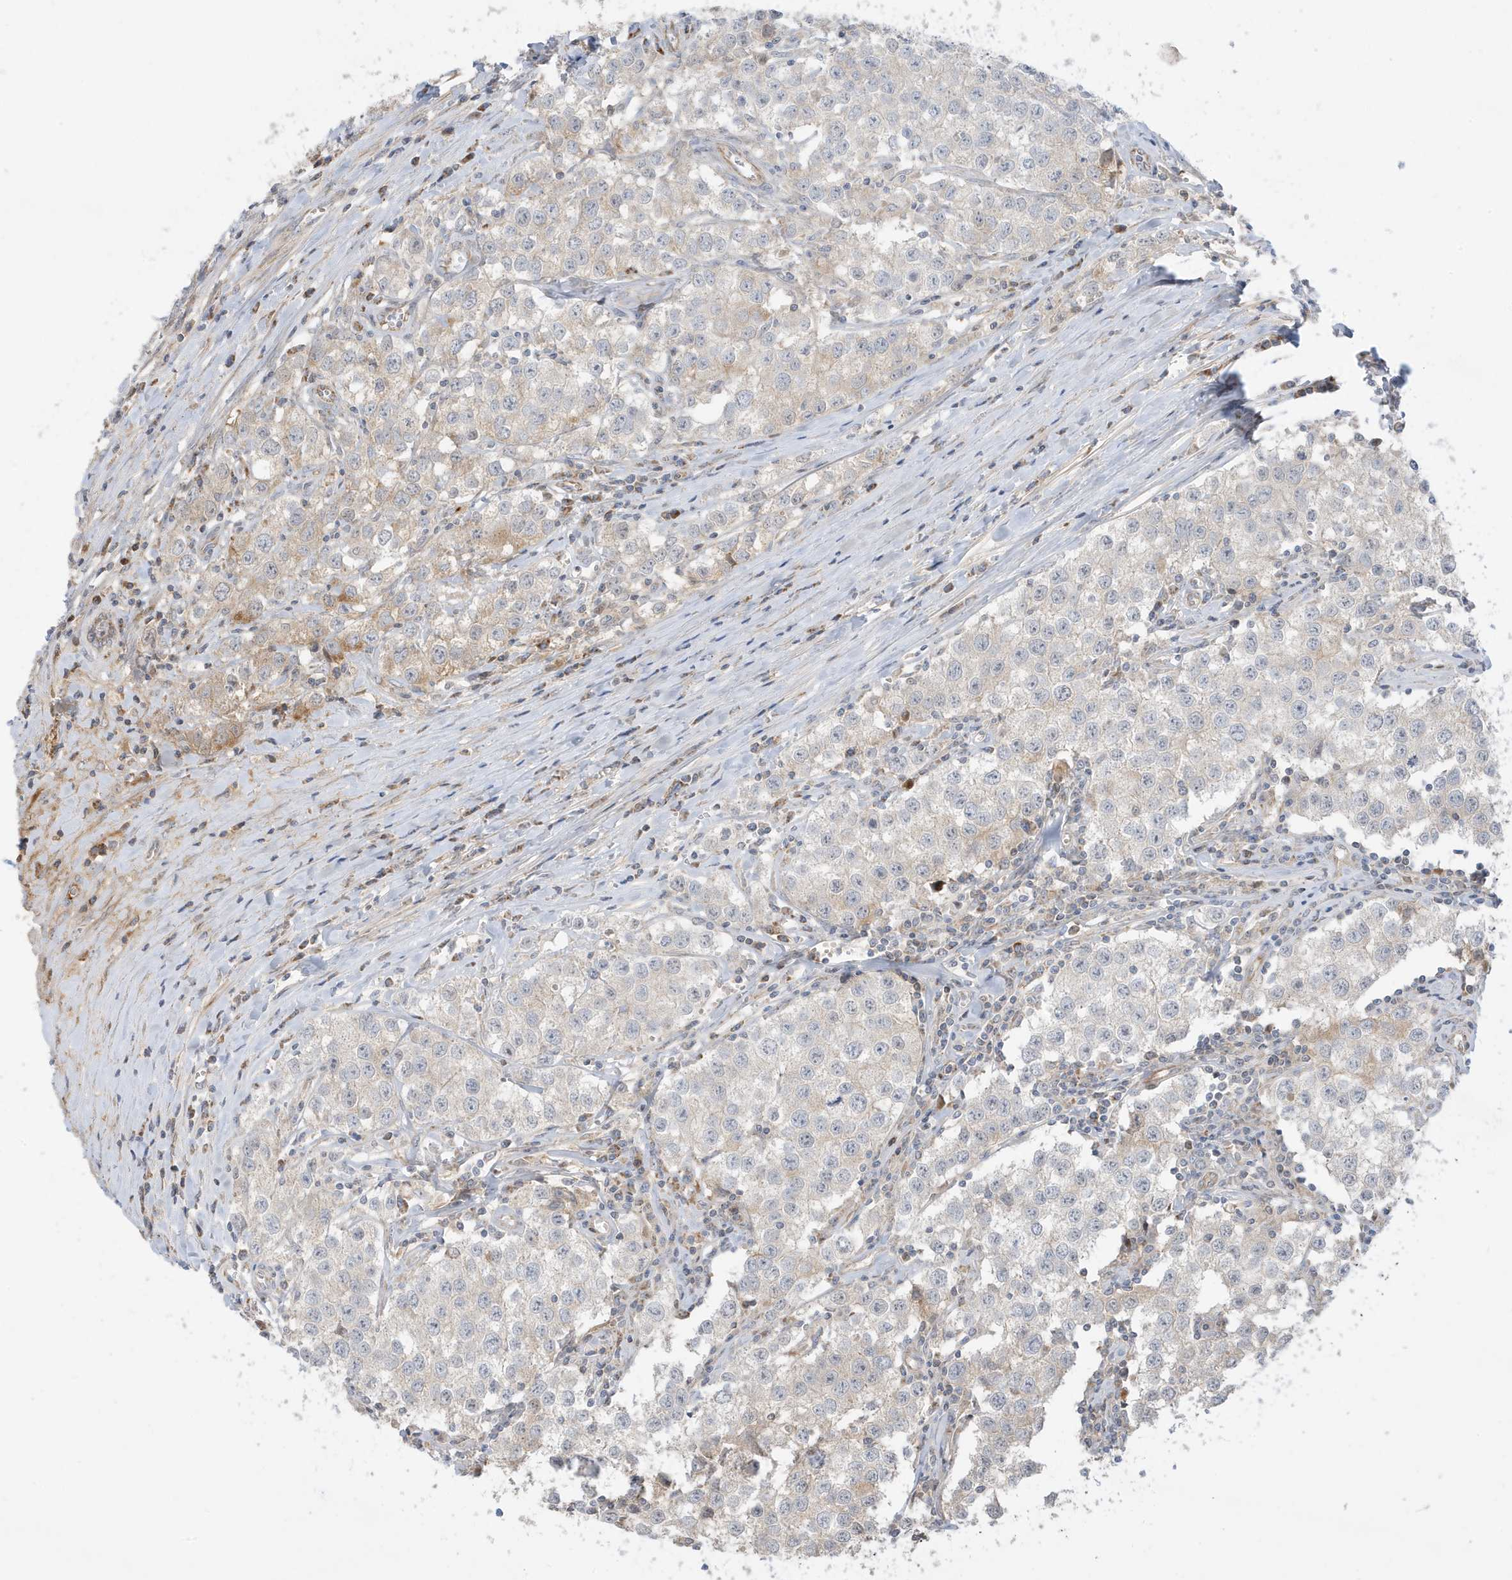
{"staining": {"intensity": "negative", "quantity": "none", "location": "none"}, "tissue": "testis cancer", "cell_type": "Tumor cells", "image_type": "cancer", "snomed": [{"axis": "morphology", "description": "Seminoma, NOS"}, {"axis": "morphology", "description": "Carcinoma, Embryonal, NOS"}, {"axis": "topography", "description": "Testis"}], "caption": "Tumor cells show no significant protein positivity in testis cancer (embryonal carcinoma). (DAB (3,3'-diaminobenzidine) immunohistochemistry (IHC) visualized using brightfield microscopy, high magnification).", "gene": "IFT57", "patient": {"sex": "male", "age": 43}}